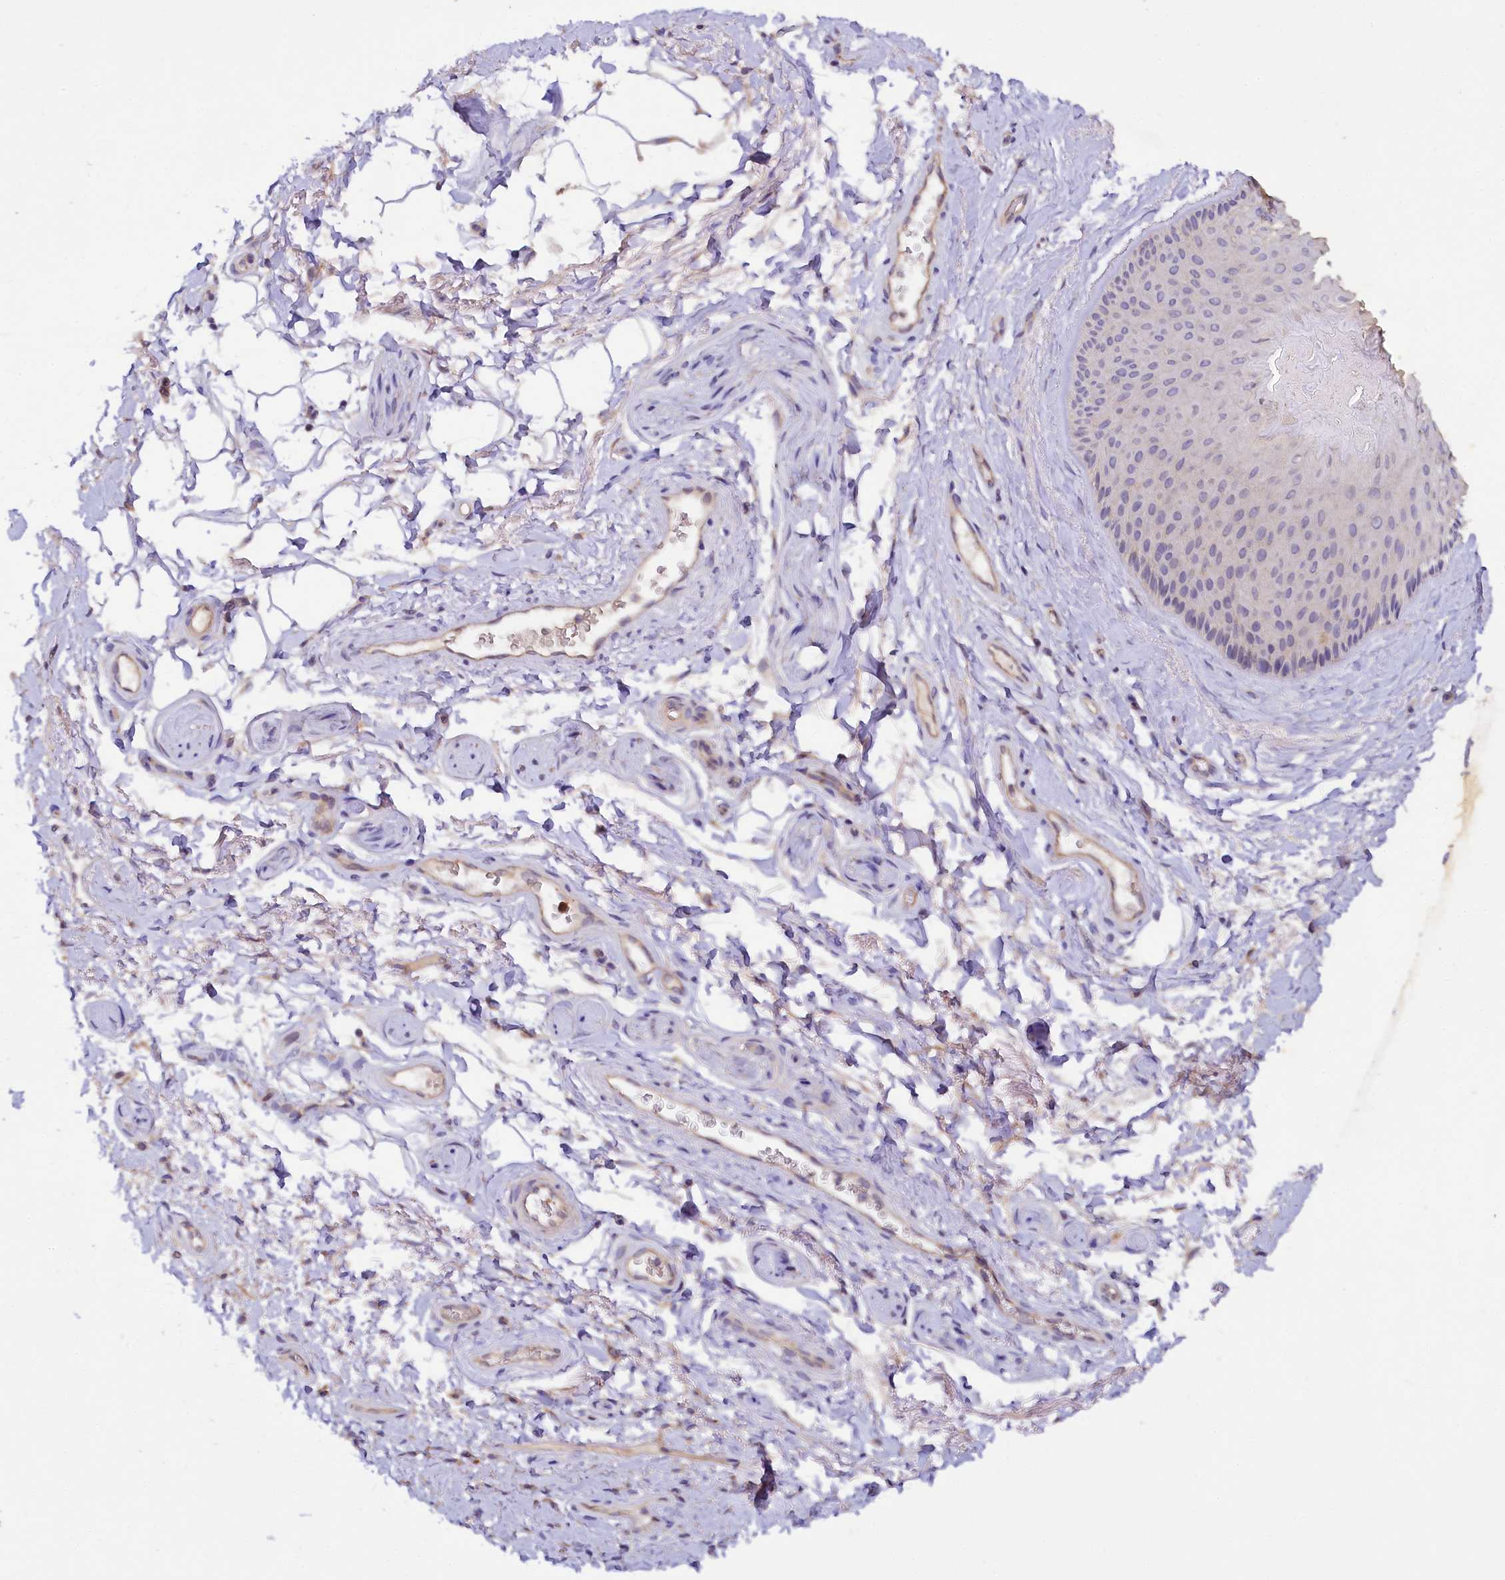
{"staining": {"intensity": "negative", "quantity": "none", "location": "none"}, "tissue": "skin", "cell_type": "Epidermal cells", "image_type": "normal", "snomed": [{"axis": "morphology", "description": "Normal tissue, NOS"}, {"axis": "topography", "description": "Anal"}], "caption": "This is an immunohistochemistry micrograph of benign skin. There is no expression in epidermal cells.", "gene": "ETFBKMT", "patient": {"sex": "male", "age": 44}}